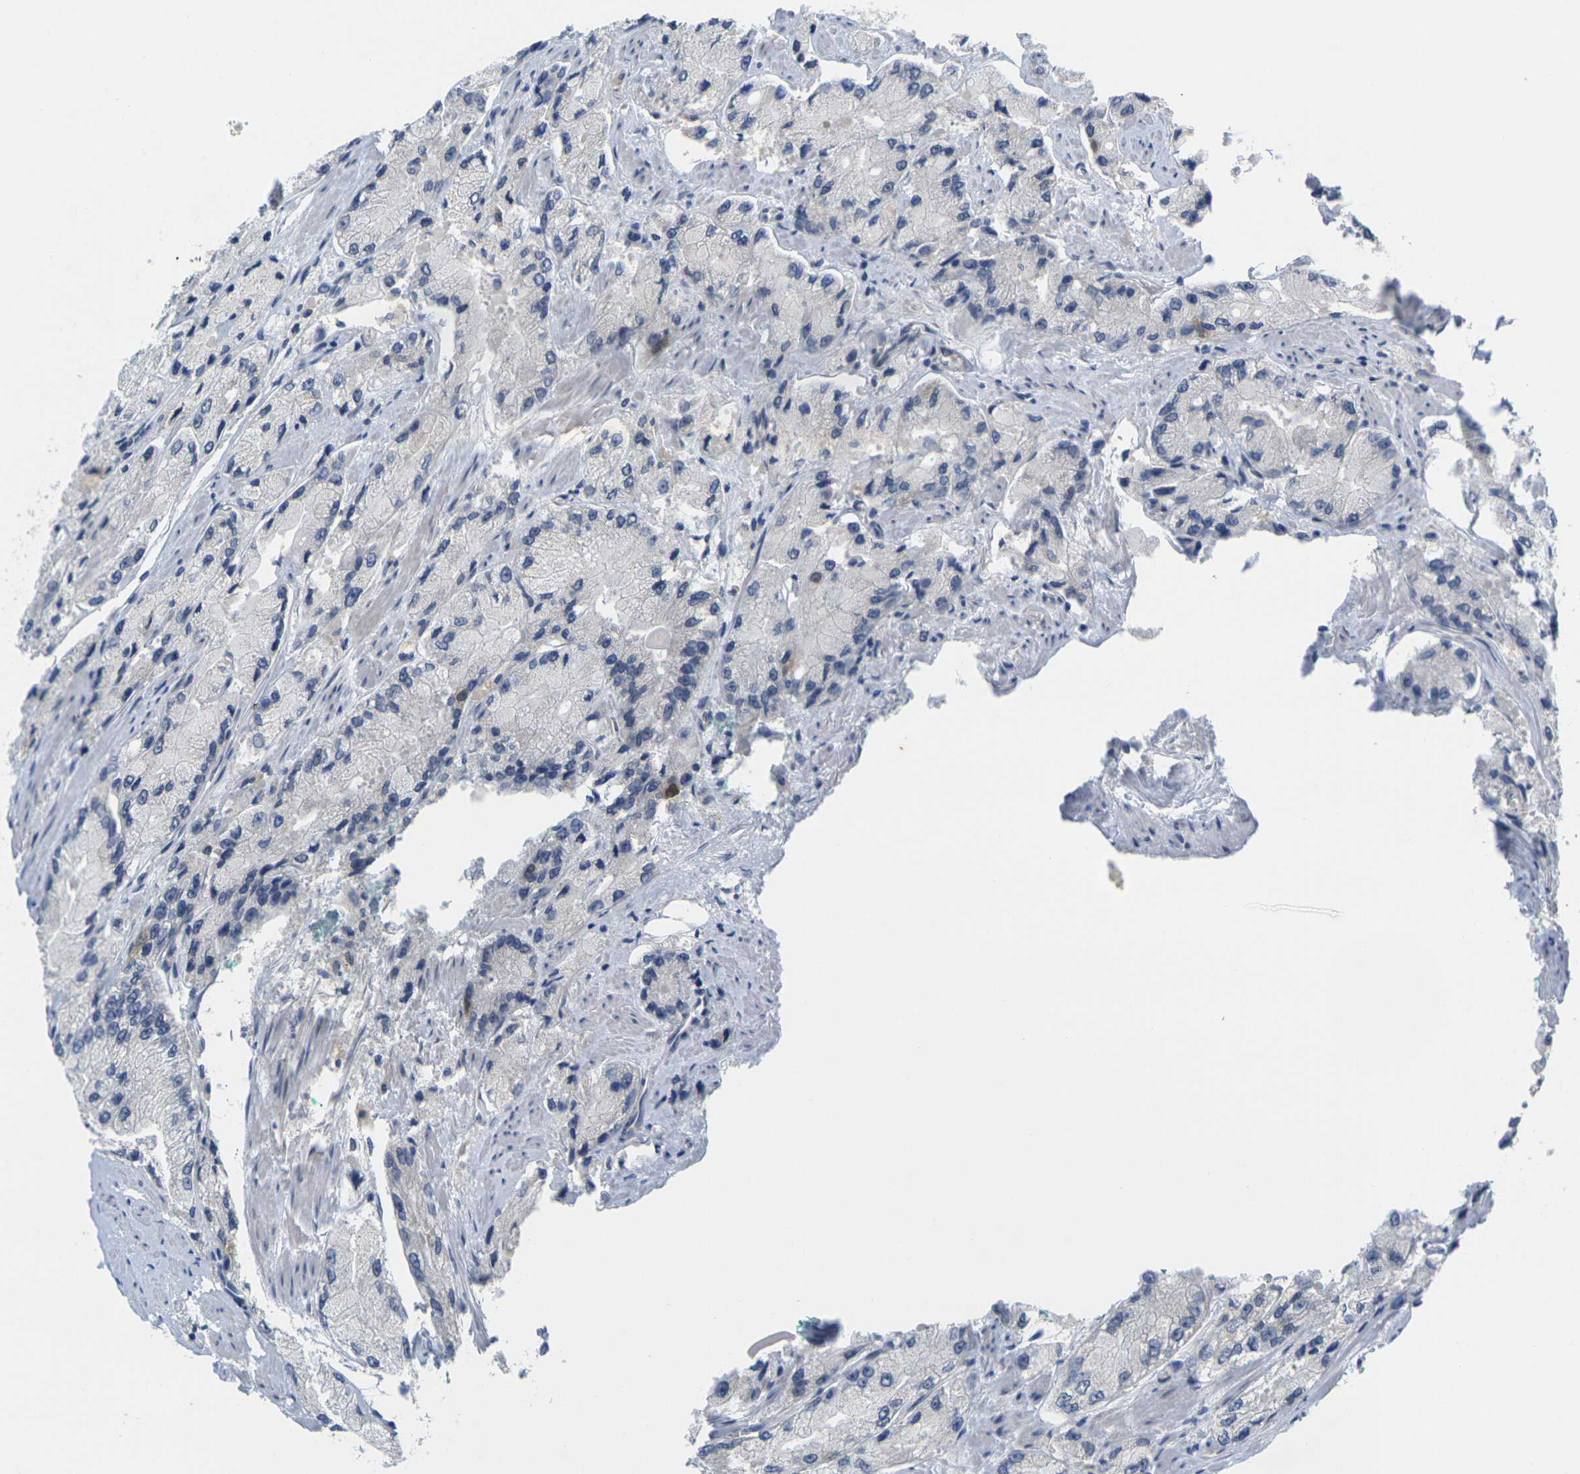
{"staining": {"intensity": "negative", "quantity": "none", "location": "none"}, "tissue": "prostate cancer", "cell_type": "Tumor cells", "image_type": "cancer", "snomed": [{"axis": "morphology", "description": "Adenocarcinoma, High grade"}, {"axis": "topography", "description": "Prostate"}], "caption": "IHC histopathology image of neoplastic tissue: prostate cancer stained with DAB (3,3'-diaminobenzidine) demonstrates no significant protein positivity in tumor cells.", "gene": "CDK2", "patient": {"sex": "male", "age": 58}}